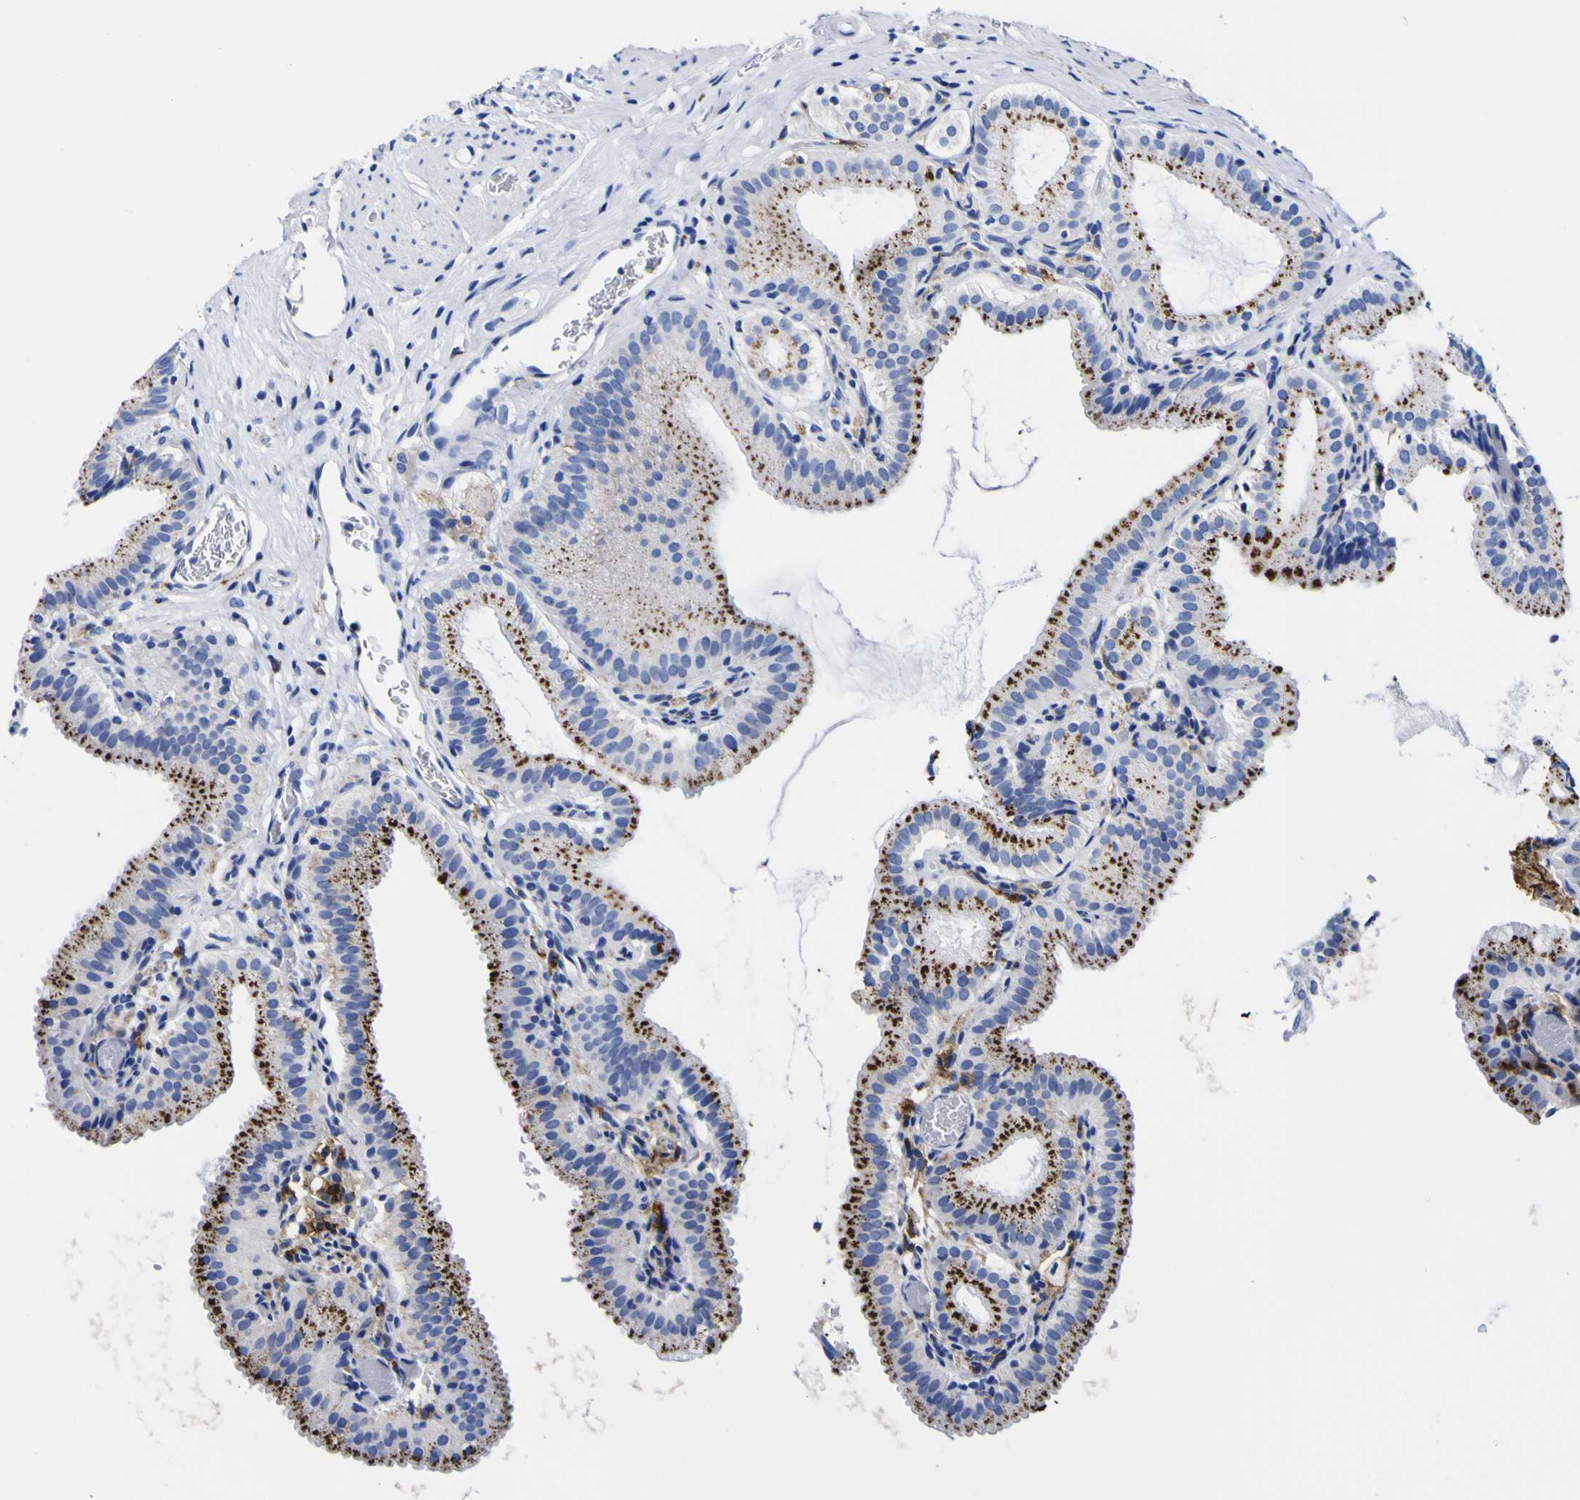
{"staining": {"intensity": "strong", "quantity": "25%-75%", "location": "cytoplasmic/membranous"}, "tissue": "gallbladder", "cell_type": "Glandular cells", "image_type": "normal", "snomed": [{"axis": "morphology", "description": "Normal tissue, NOS"}, {"axis": "topography", "description": "Gallbladder"}], "caption": "Immunohistochemistry micrograph of normal human gallbladder stained for a protein (brown), which shows high levels of strong cytoplasmic/membranous positivity in approximately 25%-75% of glandular cells.", "gene": "HLA", "patient": {"sex": "male", "age": 54}}